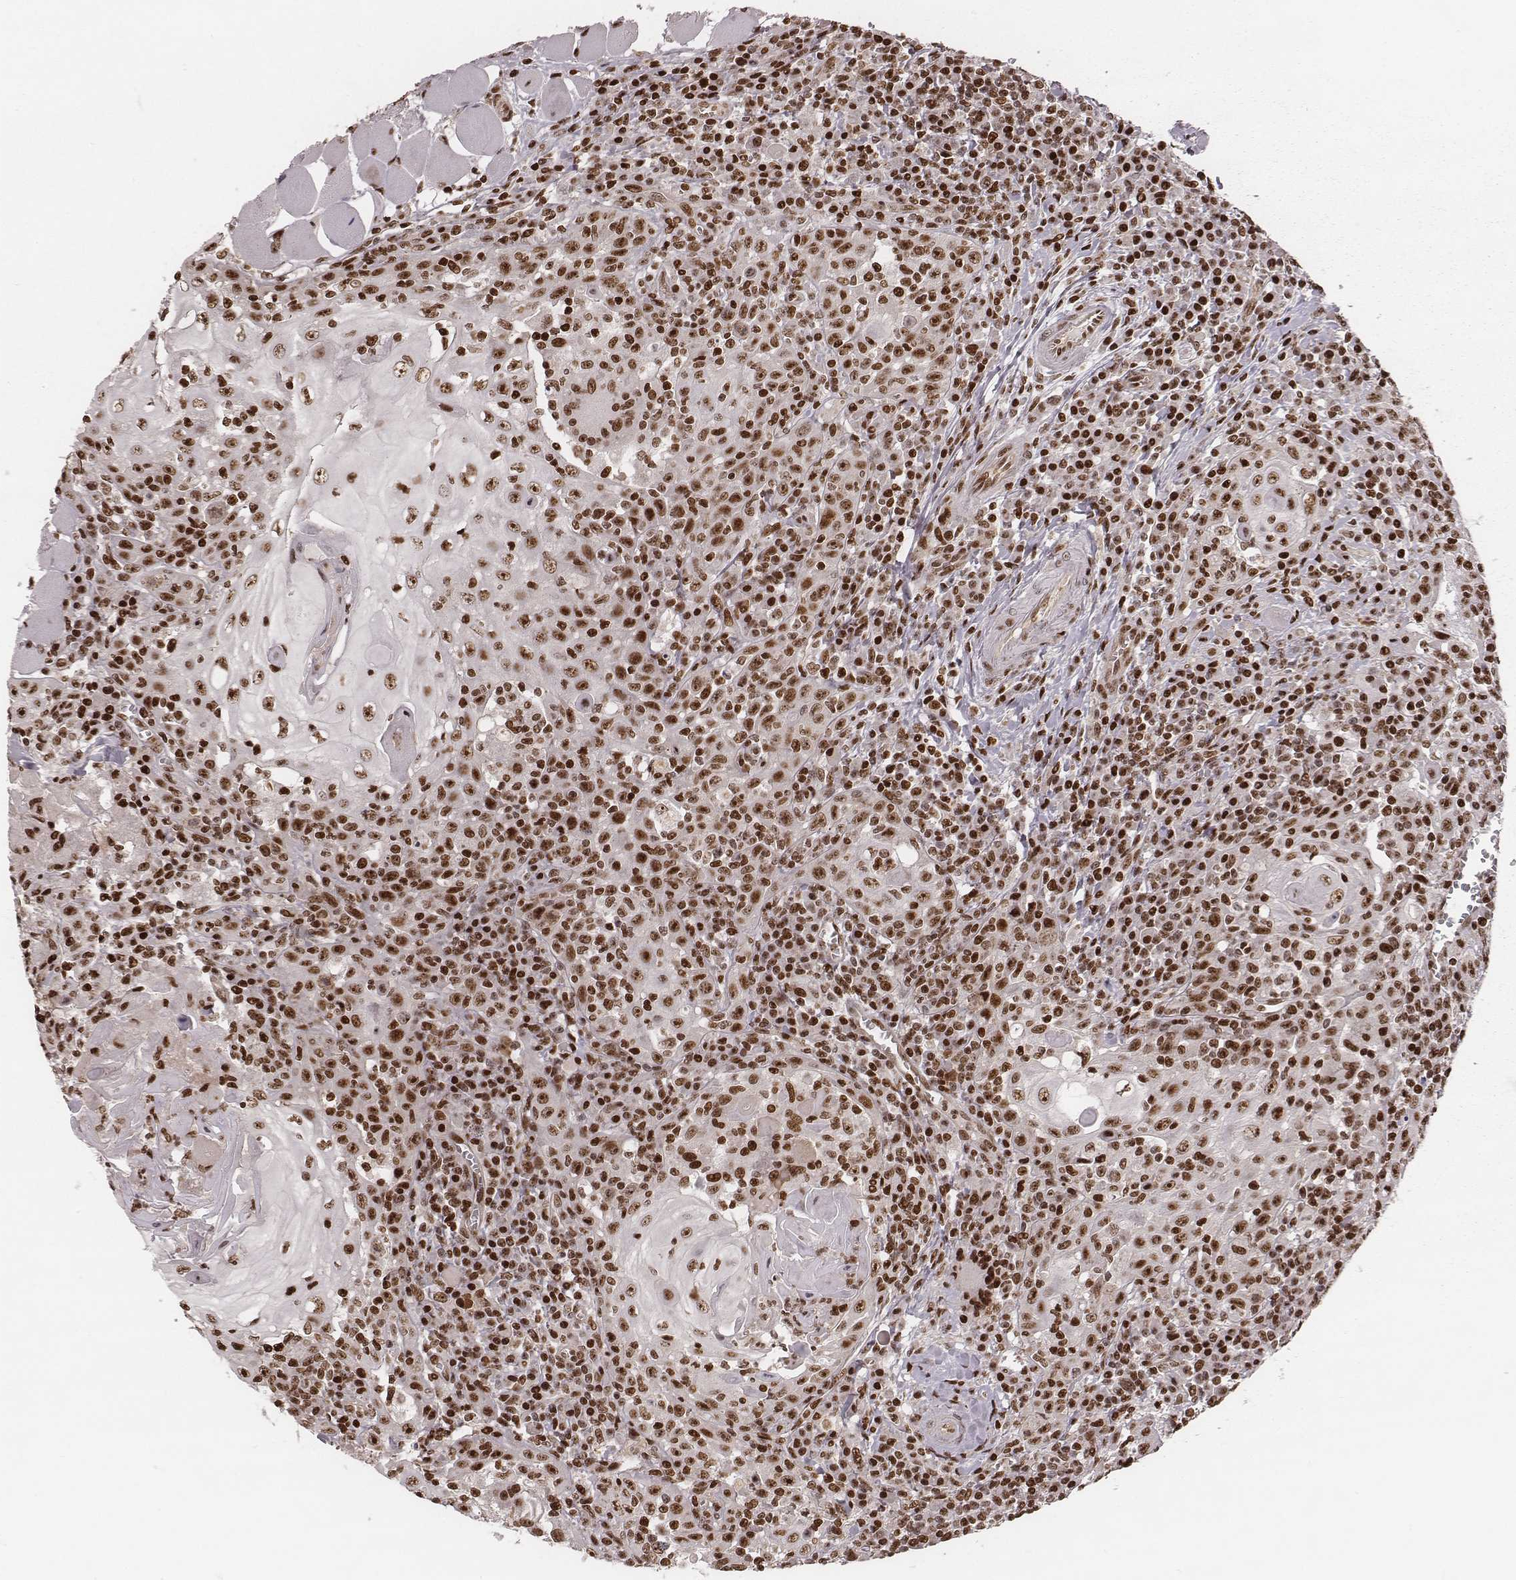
{"staining": {"intensity": "moderate", "quantity": ">75%", "location": "nuclear"}, "tissue": "head and neck cancer", "cell_type": "Tumor cells", "image_type": "cancer", "snomed": [{"axis": "morphology", "description": "Squamous cell carcinoma, NOS"}, {"axis": "topography", "description": "Head-Neck"}], "caption": "A histopathology image showing moderate nuclear staining in approximately >75% of tumor cells in head and neck cancer, as visualized by brown immunohistochemical staining.", "gene": "VRK3", "patient": {"sex": "male", "age": 52}}